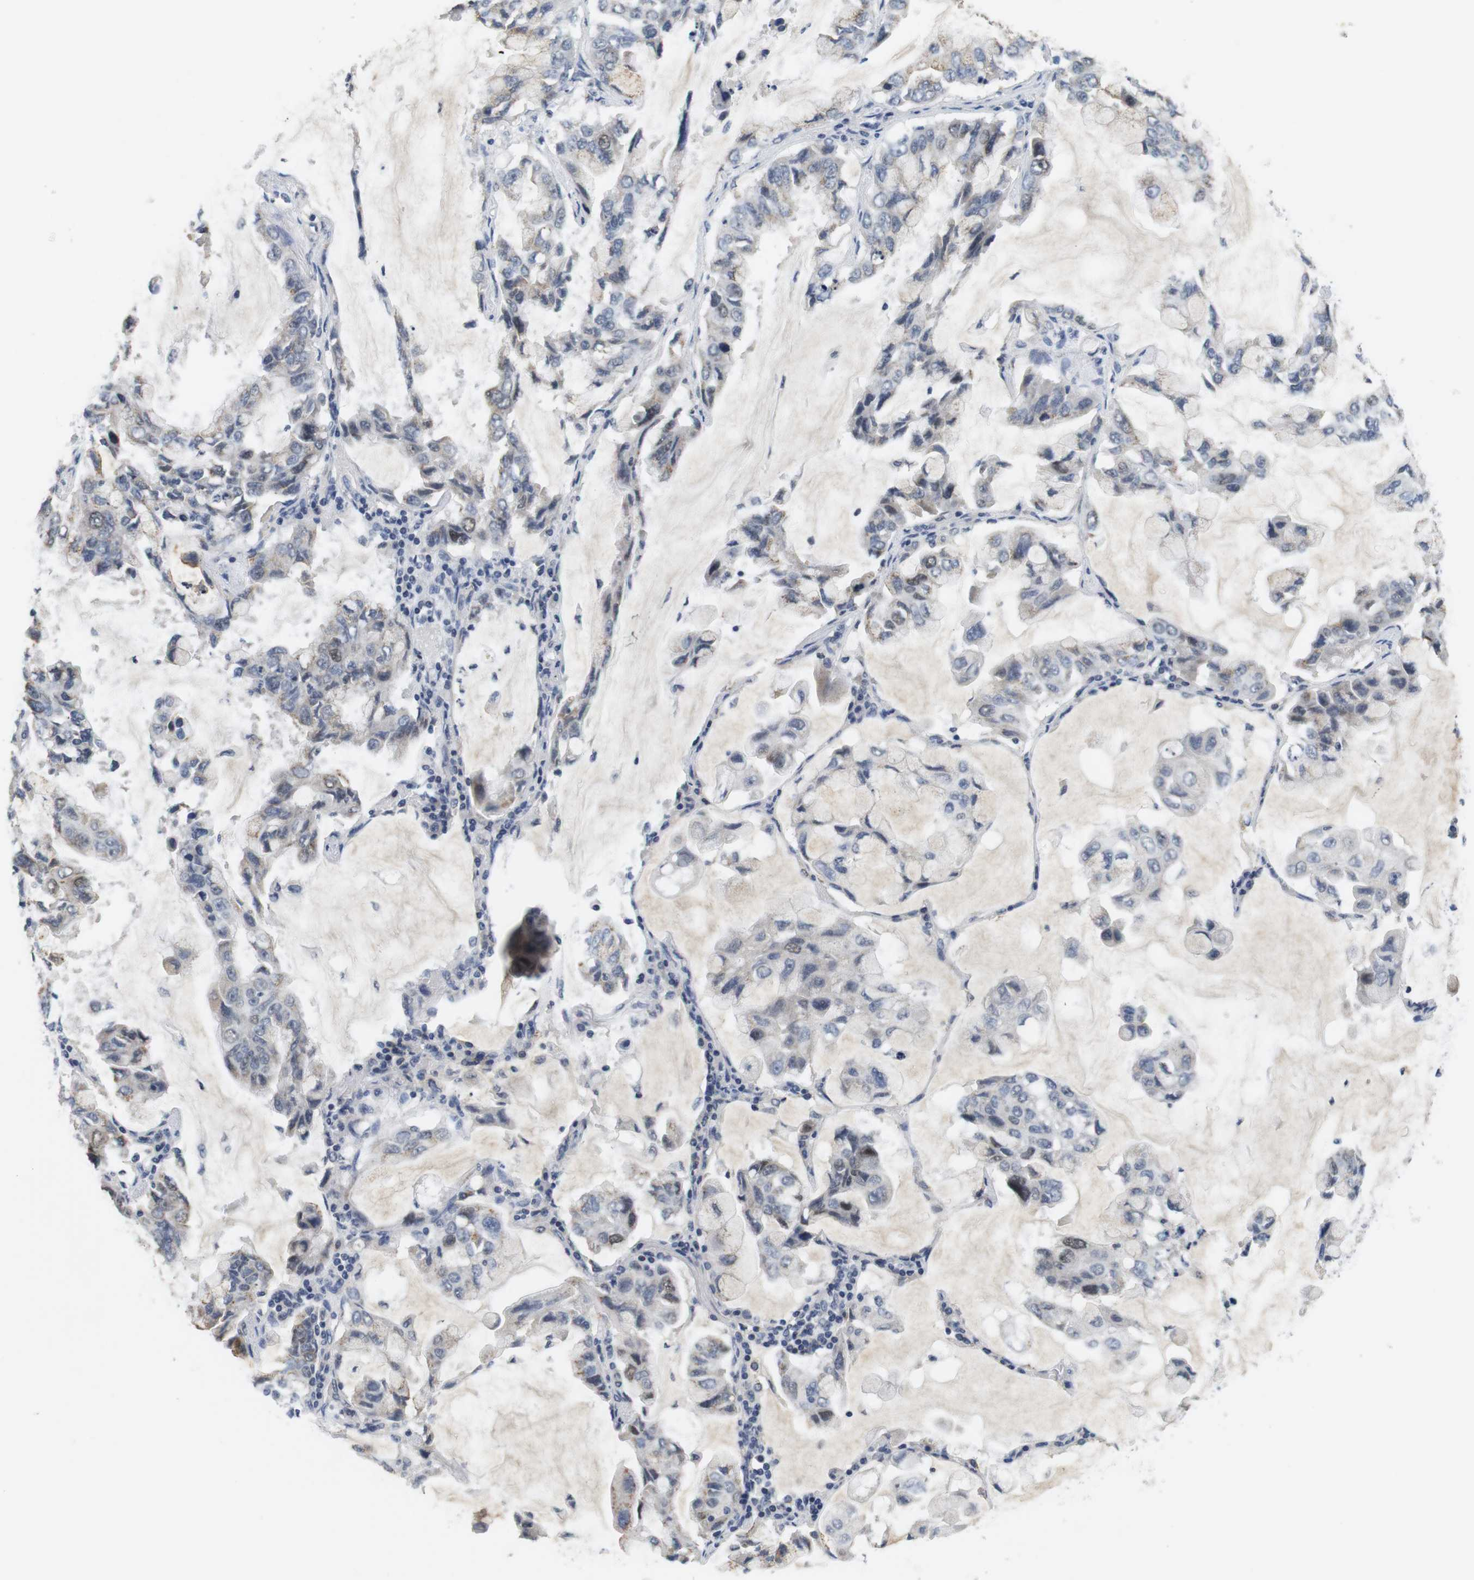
{"staining": {"intensity": "moderate", "quantity": "<25%", "location": "nuclear"}, "tissue": "lung cancer", "cell_type": "Tumor cells", "image_type": "cancer", "snomed": [{"axis": "morphology", "description": "Adenocarcinoma, NOS"}, {"axis": "topography", "description": "Lung"}], "caption": "Human lung adenocarcinoma stained with a brown dye reveals moderate nuclear positive positivity in about <25% of tumor cells.", "gene": "SKP2", "patient": {"sex": "male", "age": 64}}